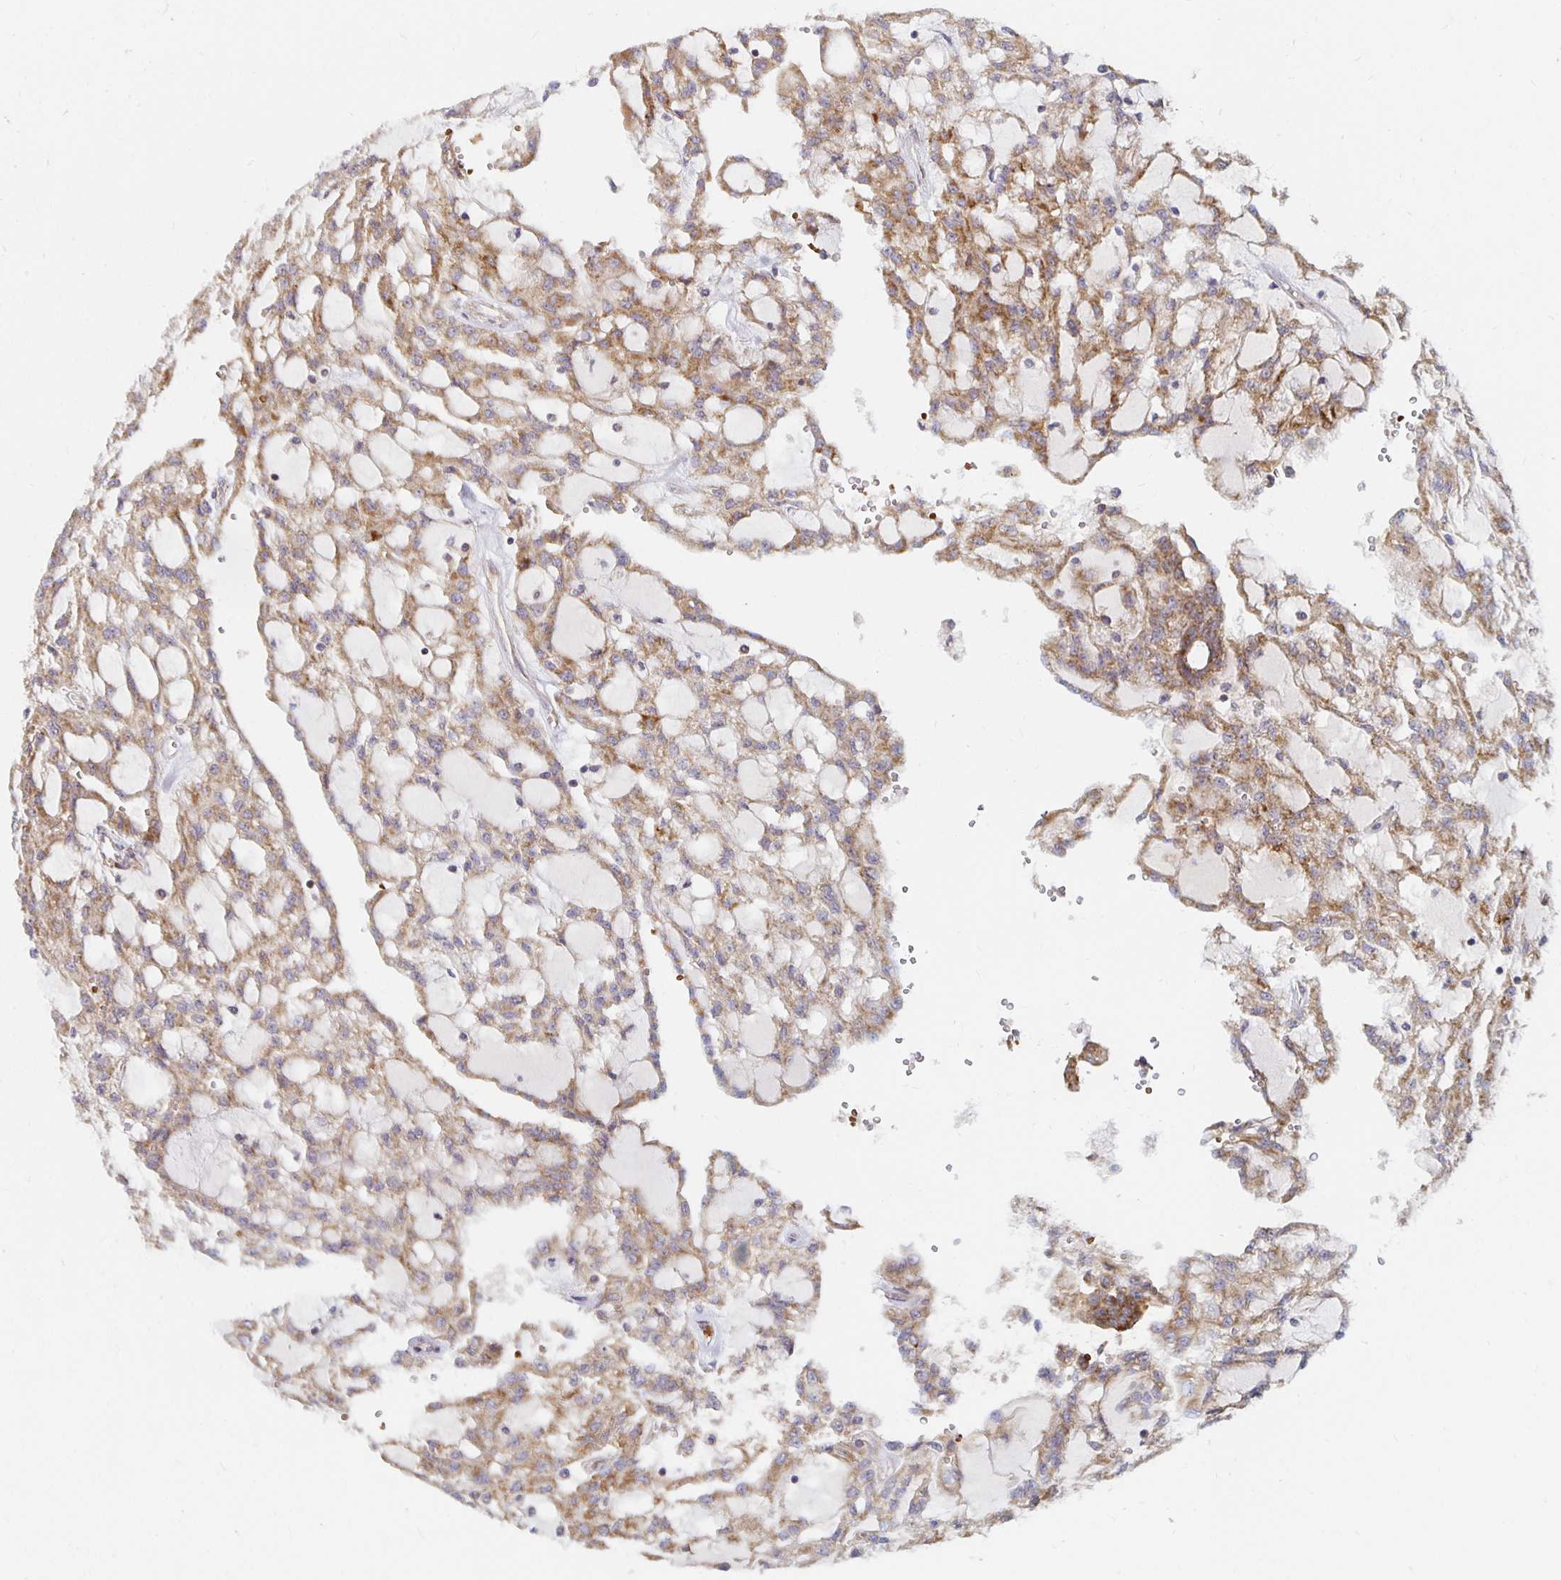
{"staining": {"intensity": "moderate", "quantity": ">75%", "location": "cytoplasmic/membranous"}, "tissue": "renal cancer", "cell_type": "Tumor cells", "image_type": "cancer", "snomed": [{"axis": "morphology", "description": "Adenocarcinoma, NOS"}, {"axis": "topography", "description": "Kidney"}], "caption": "Immunohistochemistry micrograph of renal cancer (adenocarcinoma) stained for a protein (brown), which displays medium levels of moderate cytoplasmic/membranous expression in approximately >75% of tumor cells.", "gene": "MRPL28", "patient": {"sex": "male", "age": 63}}